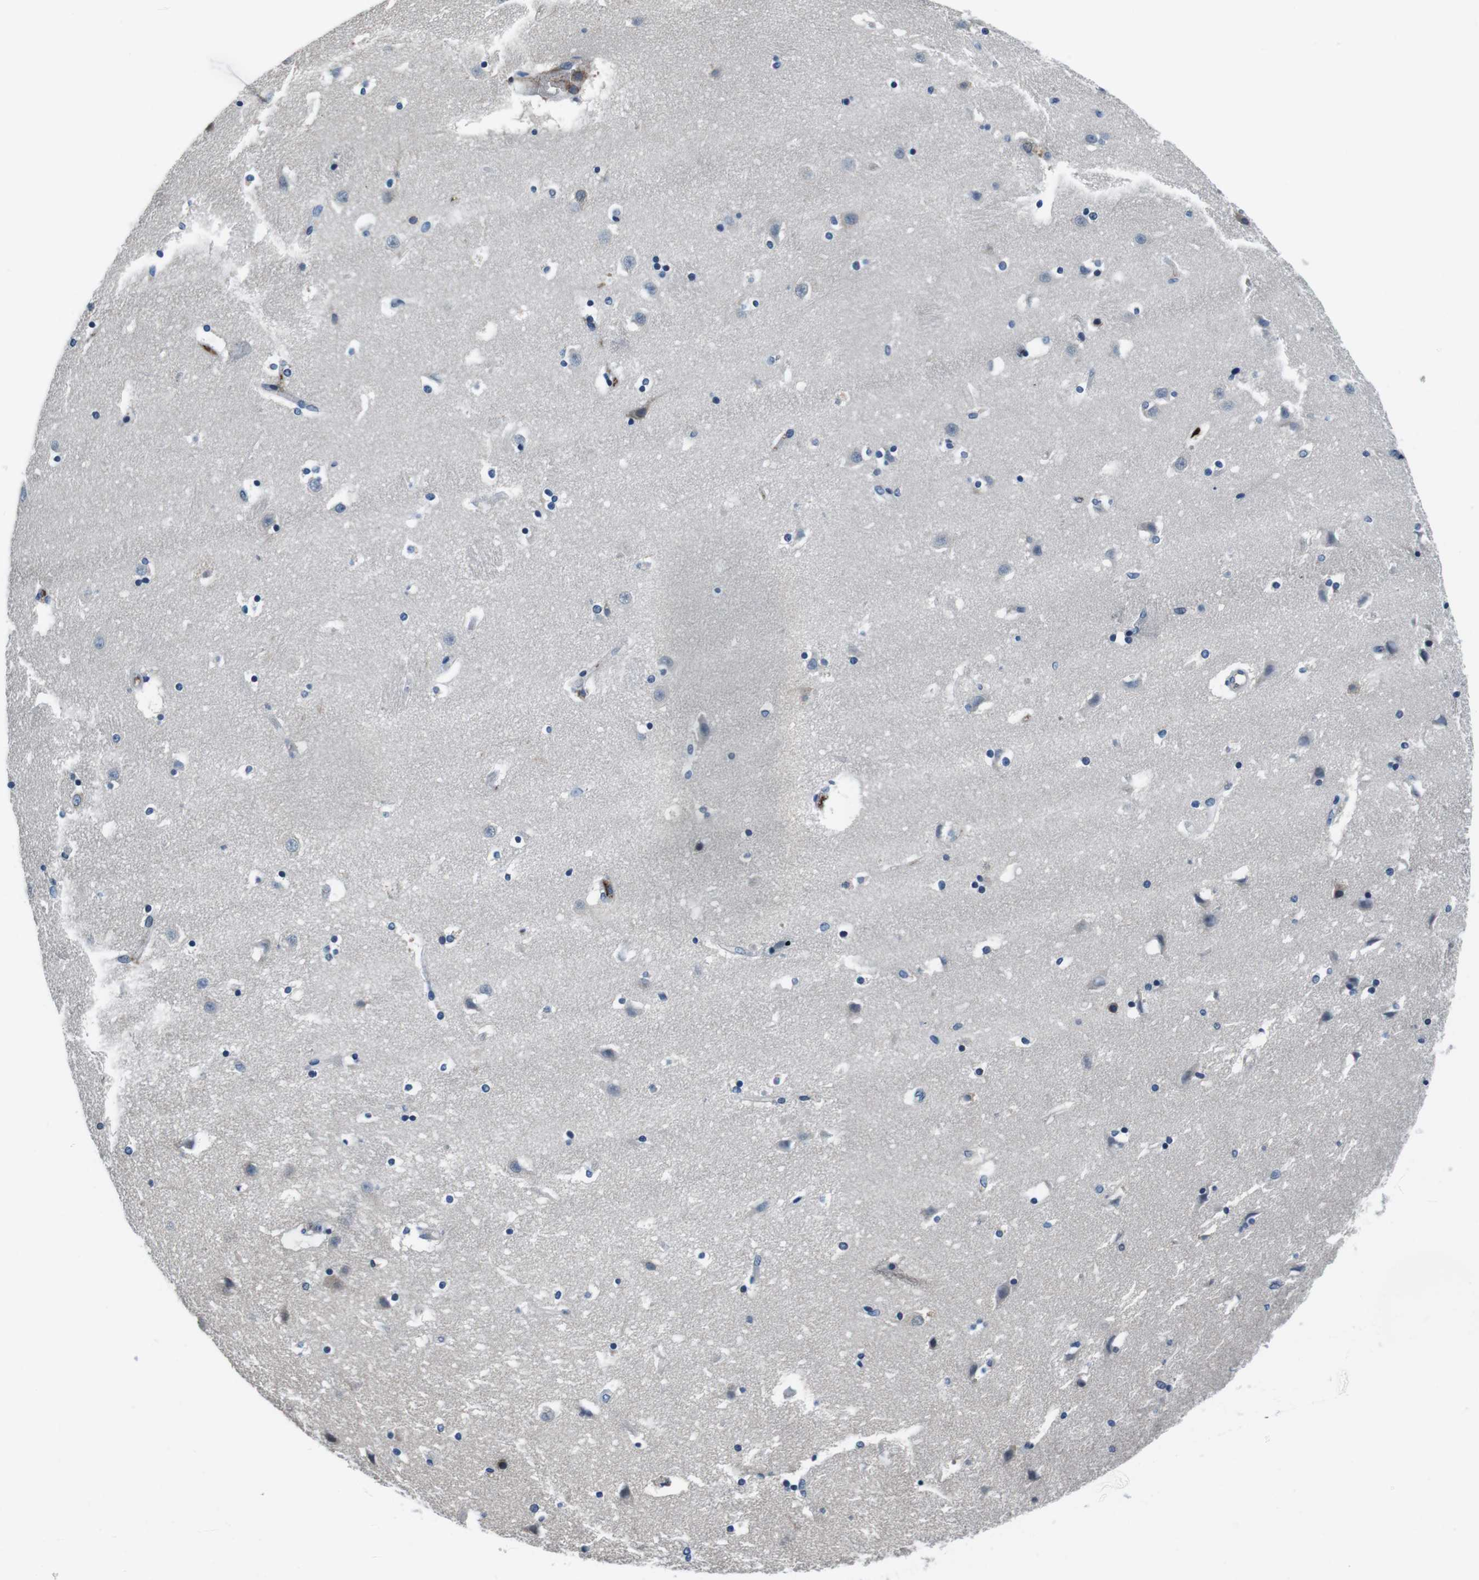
{"staining": {"intensity": "negative", "quantity": "none", "location": "none"}, "tissue": "caudate", "cell_type": "Glial cells", "image_type": "normal", "snomed": [{"axis": "morphology", "description": "Normal tissue, NOS"}, {"axis": "topography", "description": "Lateral ventricle wall"}], "caption": "Immunohistochemistry (IHC) of unremarkable human caudate reveals no positivity in glial cells. (DAB IHC visualized using brightfield microscopy, high magnification).", "gene": "KCNJ5", "patient": {"sex": "male", "age": 45}}